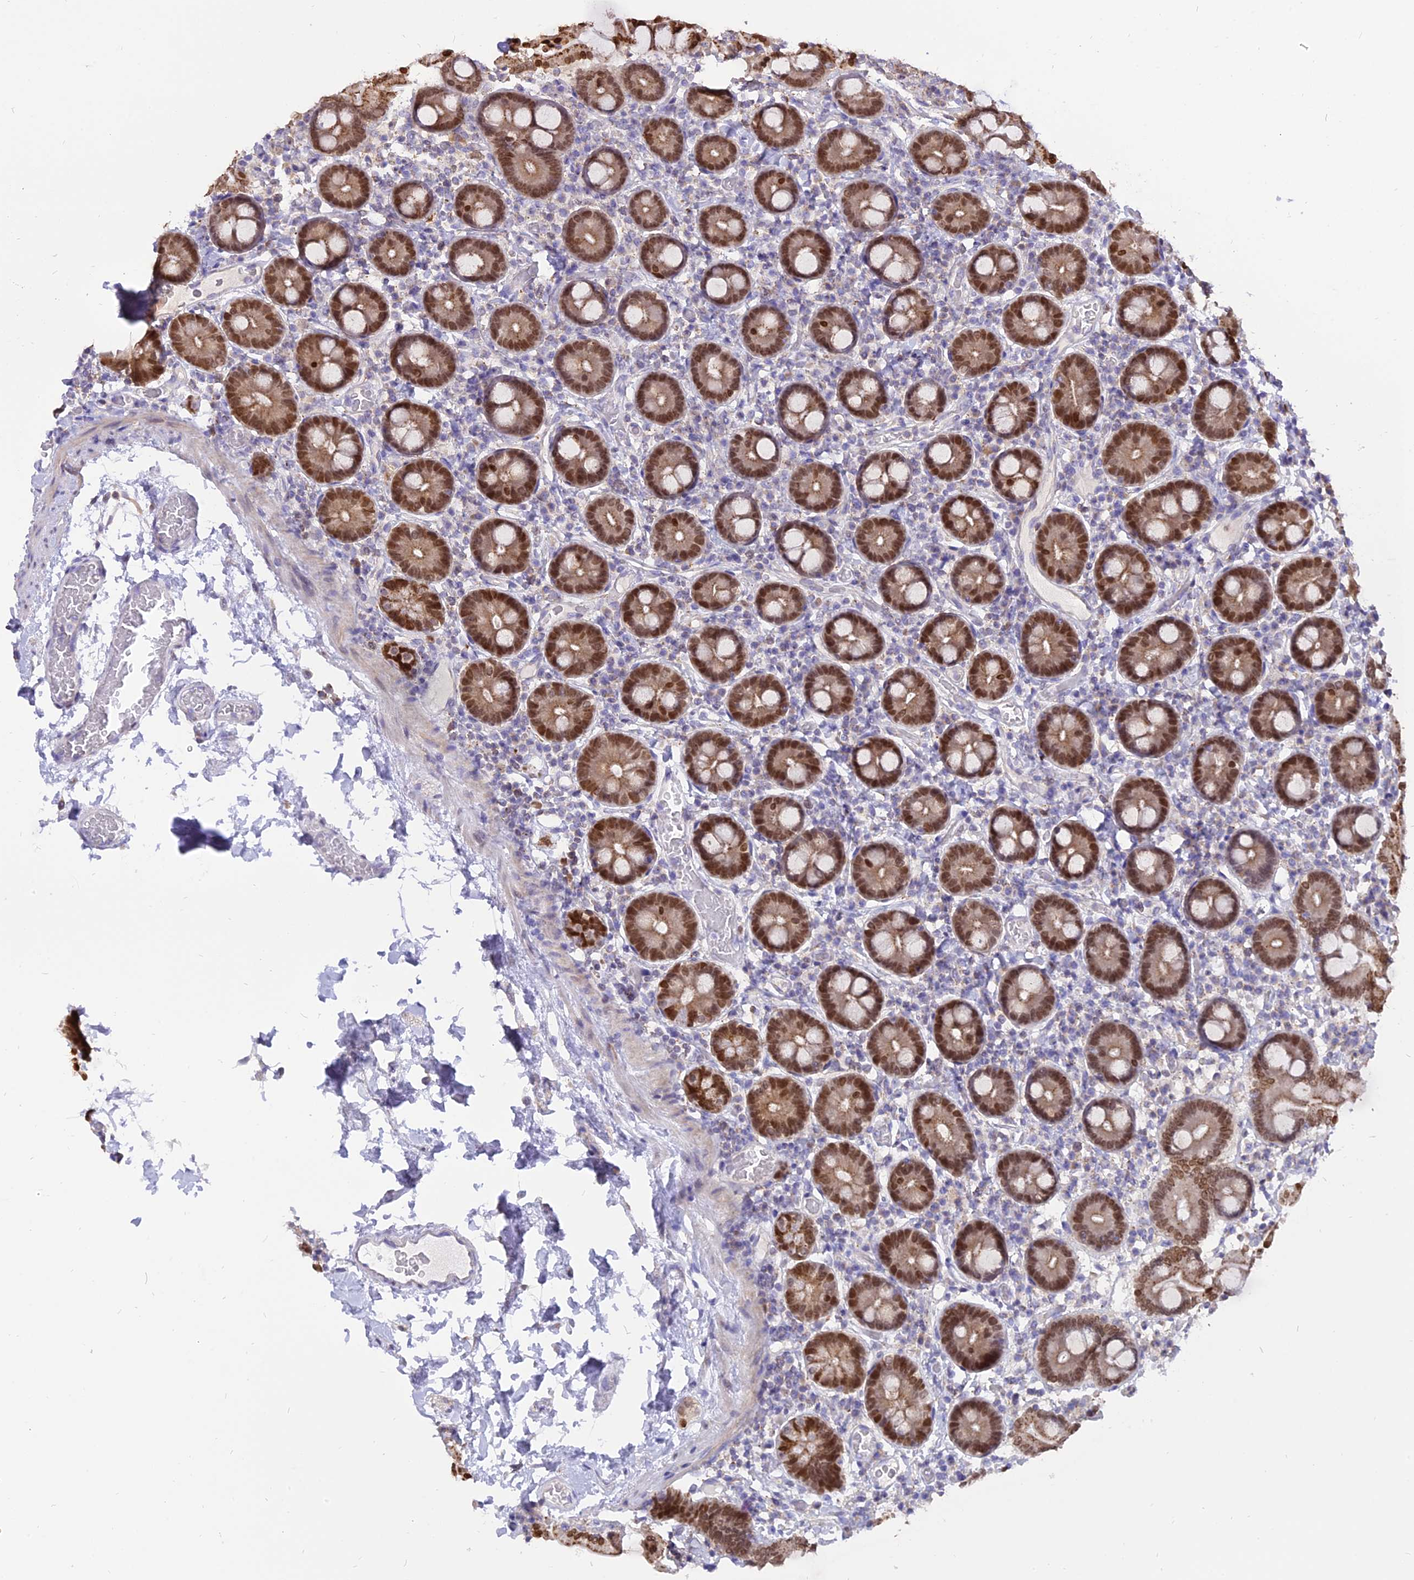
{"staining": {"intensity": "strong", "quantity": ">75%", "location": "nuclear"}, "tissue": "duodenum", "cell_type": "Glandular cells", "image_type": "normal", "snomed": [{"axis": "morphology", "description": "Normal tissue, NOS"}, {"axis": "topography", "description": "Duodenum"}], "caption": "High-magnification brightfield microscopy of benign duodenum stained with DAB (3,3'-diaminobenzidine) (brown) and counterstained with hematoxylin (blue). glandular cells exhibit strong nuclear expression is identified in about>75% of cells. (DAB = brown stain, brightfield microscopy at high magnification).", "gene": "CENPV", "patient": {"sex": "male", "age": 55}}